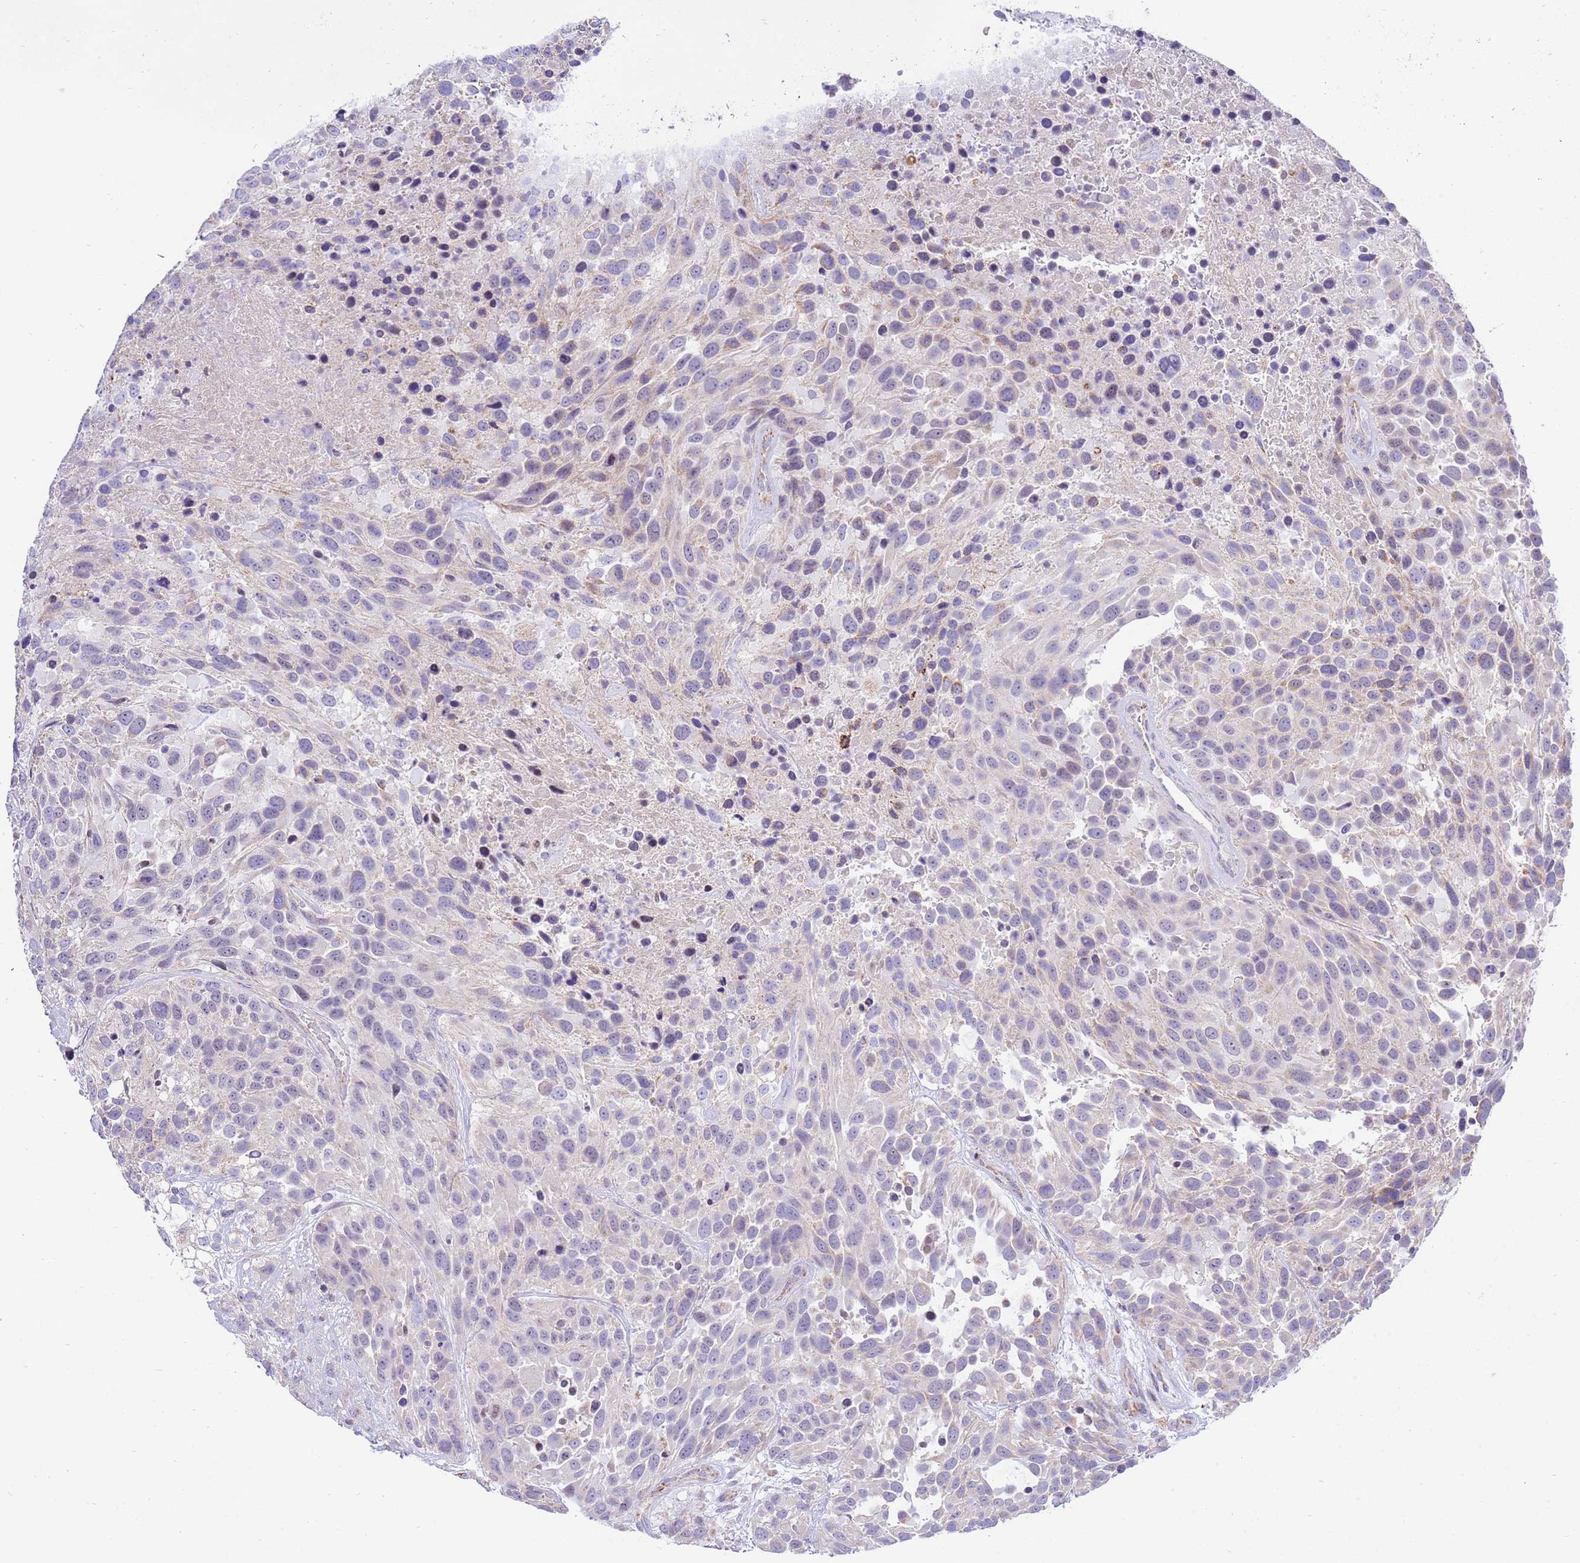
{"staining": {"intensity": "negative", "quantity": "none", "location": "none"}, "tissue": "urothelial cancer", "cell_type": "Tumor cells", "image_type": "cancer", "snomed": [{"axis": "morphology", "description": "Urothelial carcinoma, High grade"}, {"axis": "topography", "description": "Urinary bladder"}], "caption": "This is a image of immunohistochemistry staining of urothelial cancer, which shows no positivity in tumor cells.", "gene": "IGF1R", "patient": {"sex": "female", "age": 70}}